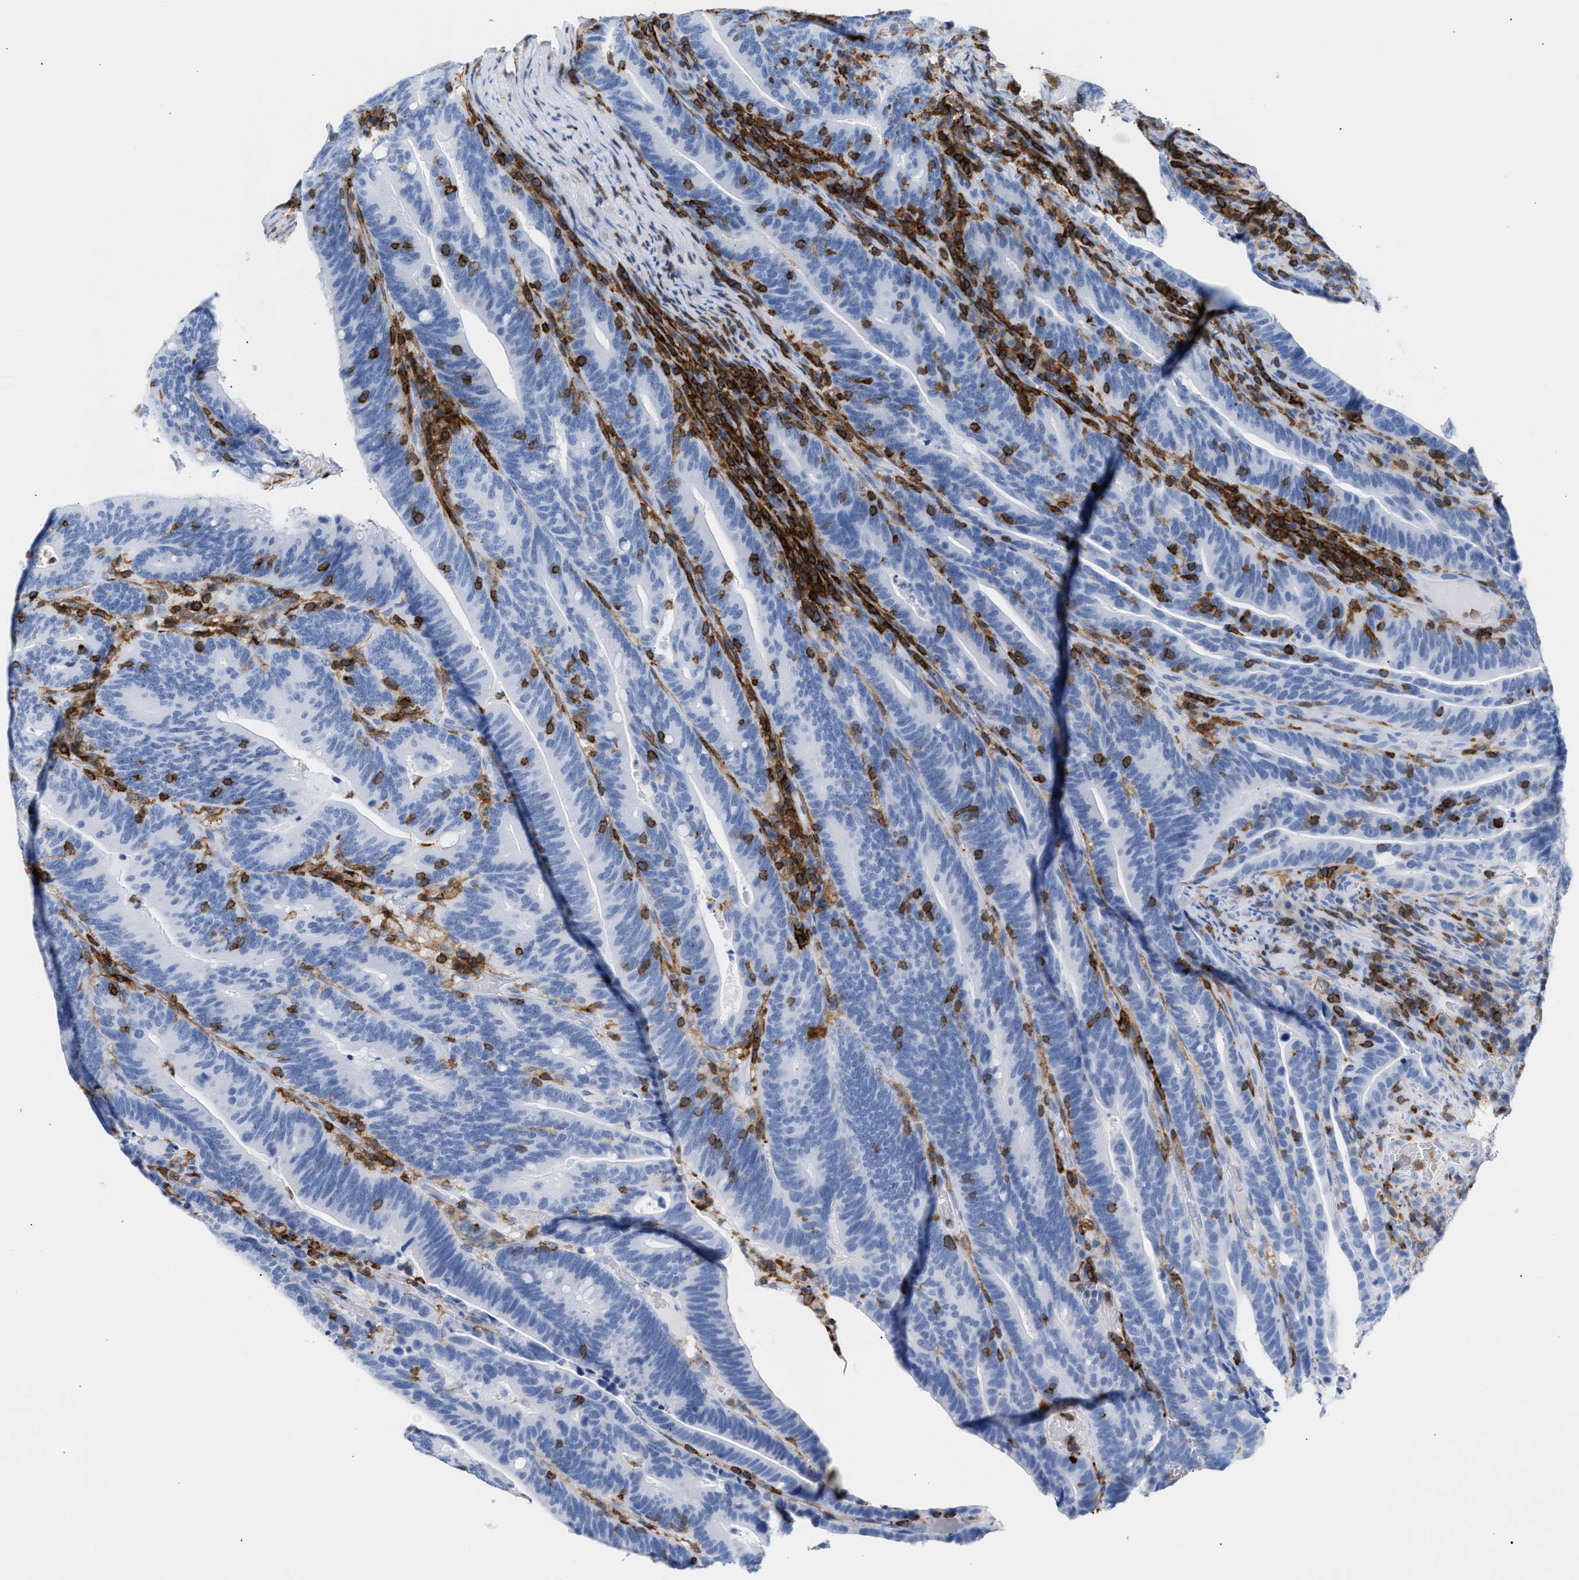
{"staining": {"intensity": "negative", "quantity": "none", "location": "none"}, "tissue": "colorectal cancer", "cell_type": "Tumor cells", "image_type": "cancer", "snomed": [{"axis": "morphology", "description": "Adenocarcinoma, NOS"}, {"axis": "topography", "description": "Colon"}], "caption": "High power microscopy histopathology image of an immunohistochemistry (IHC) image of colorectal cancer, revealing no significant positivity in tumor cells.", "gene": "LCP1", "patient": {"sex": "female", "age": 66}}